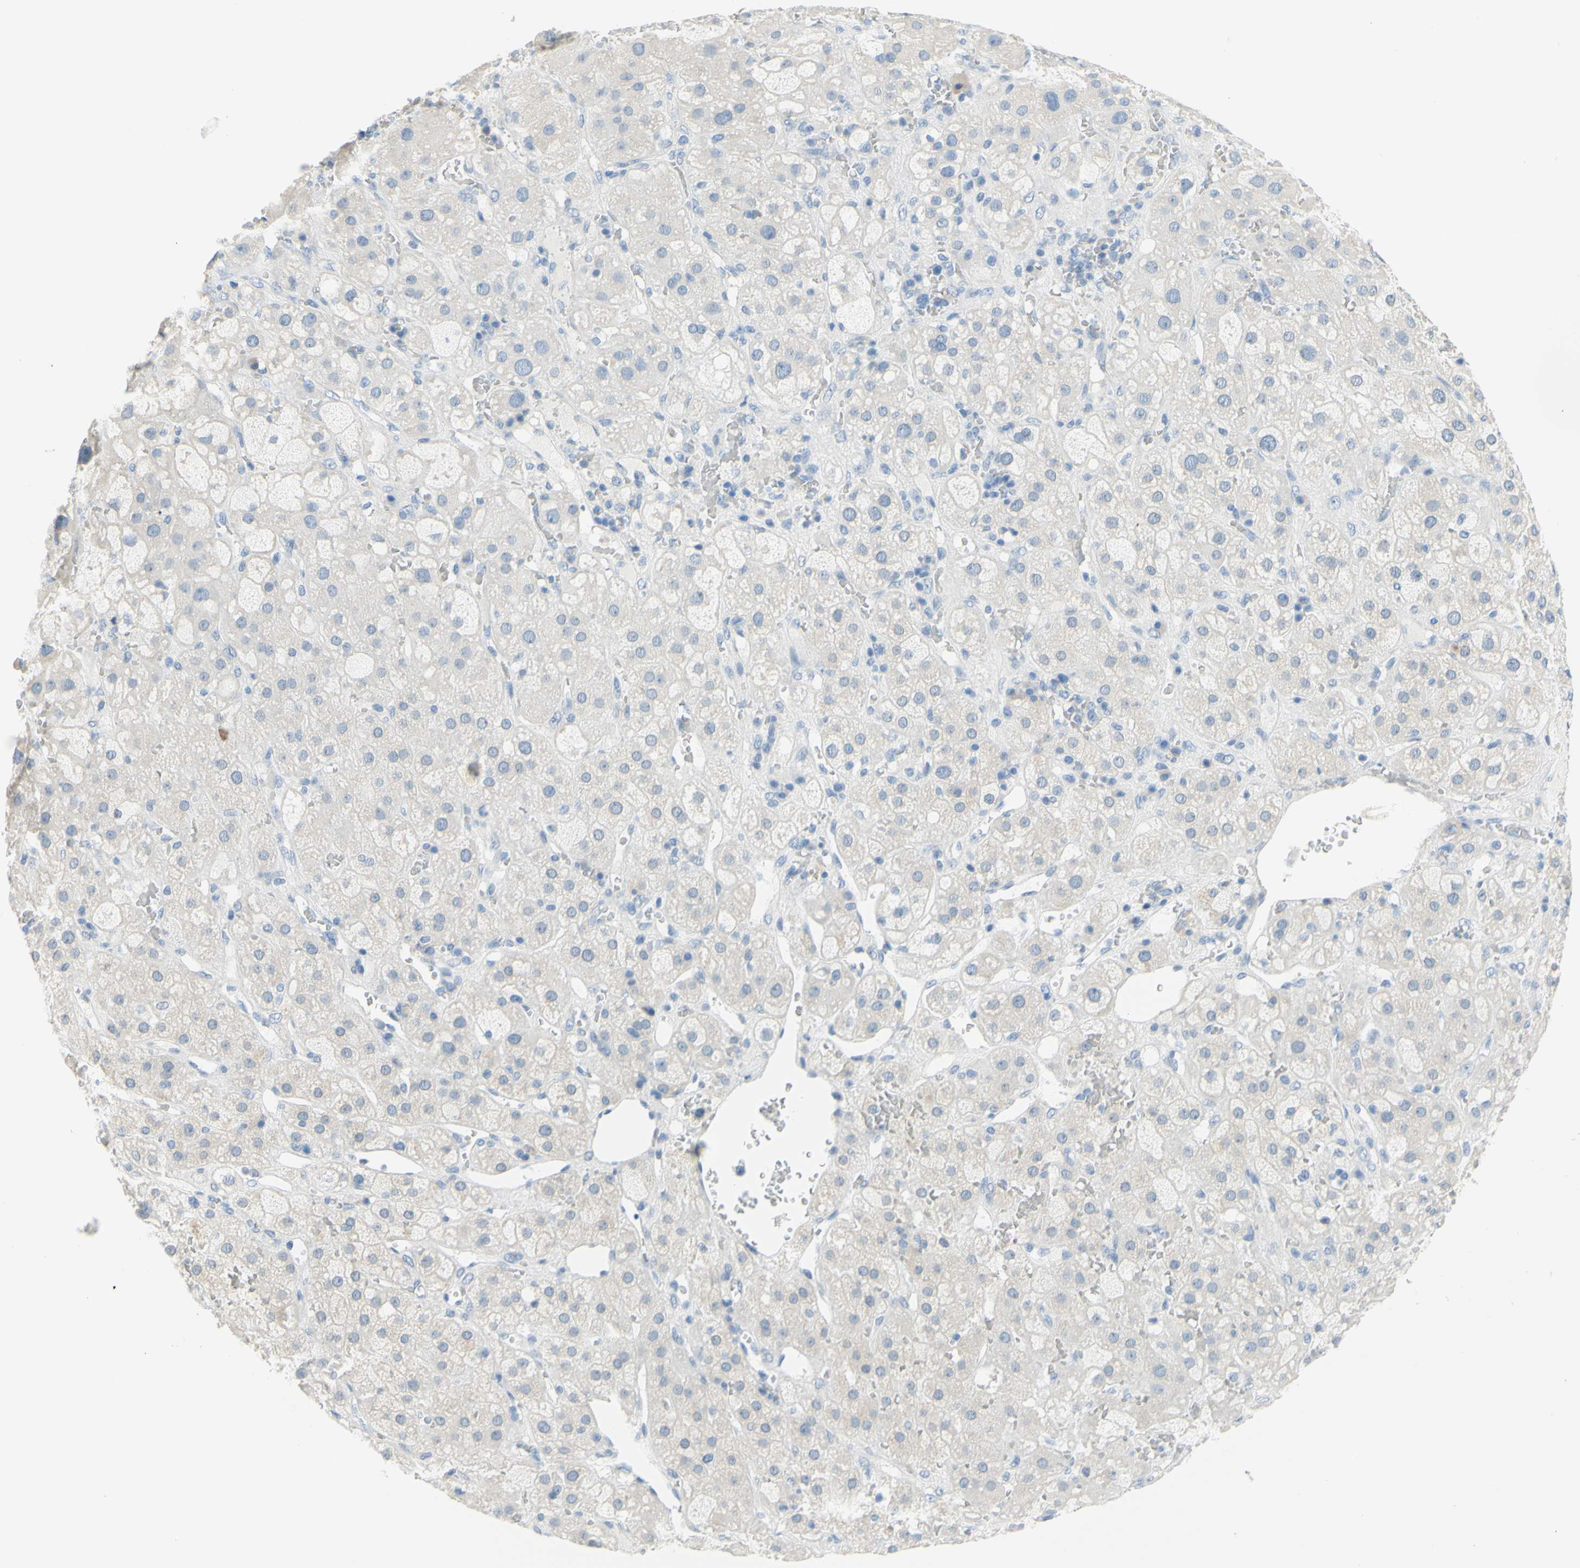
{"staining": {"intensity": "negative", "quantity": "none", "location": "none"}, "tissue": "adrenal gland", "cell_type": "Glandular cells", "image_type": "normal", "snomed": [{"axis": "morphology", "description": "Normal tissue, NOS"}, {"axis": "topography", "description": "Adrenal gland"}], "caption": "Immunohistochemical staining of unremarkable adrenal gland shows no significant expression in glandular cells. Nuclei are stained in blue.", "gene": "DCT", "patient": {"sex": "female", "age": 47}}